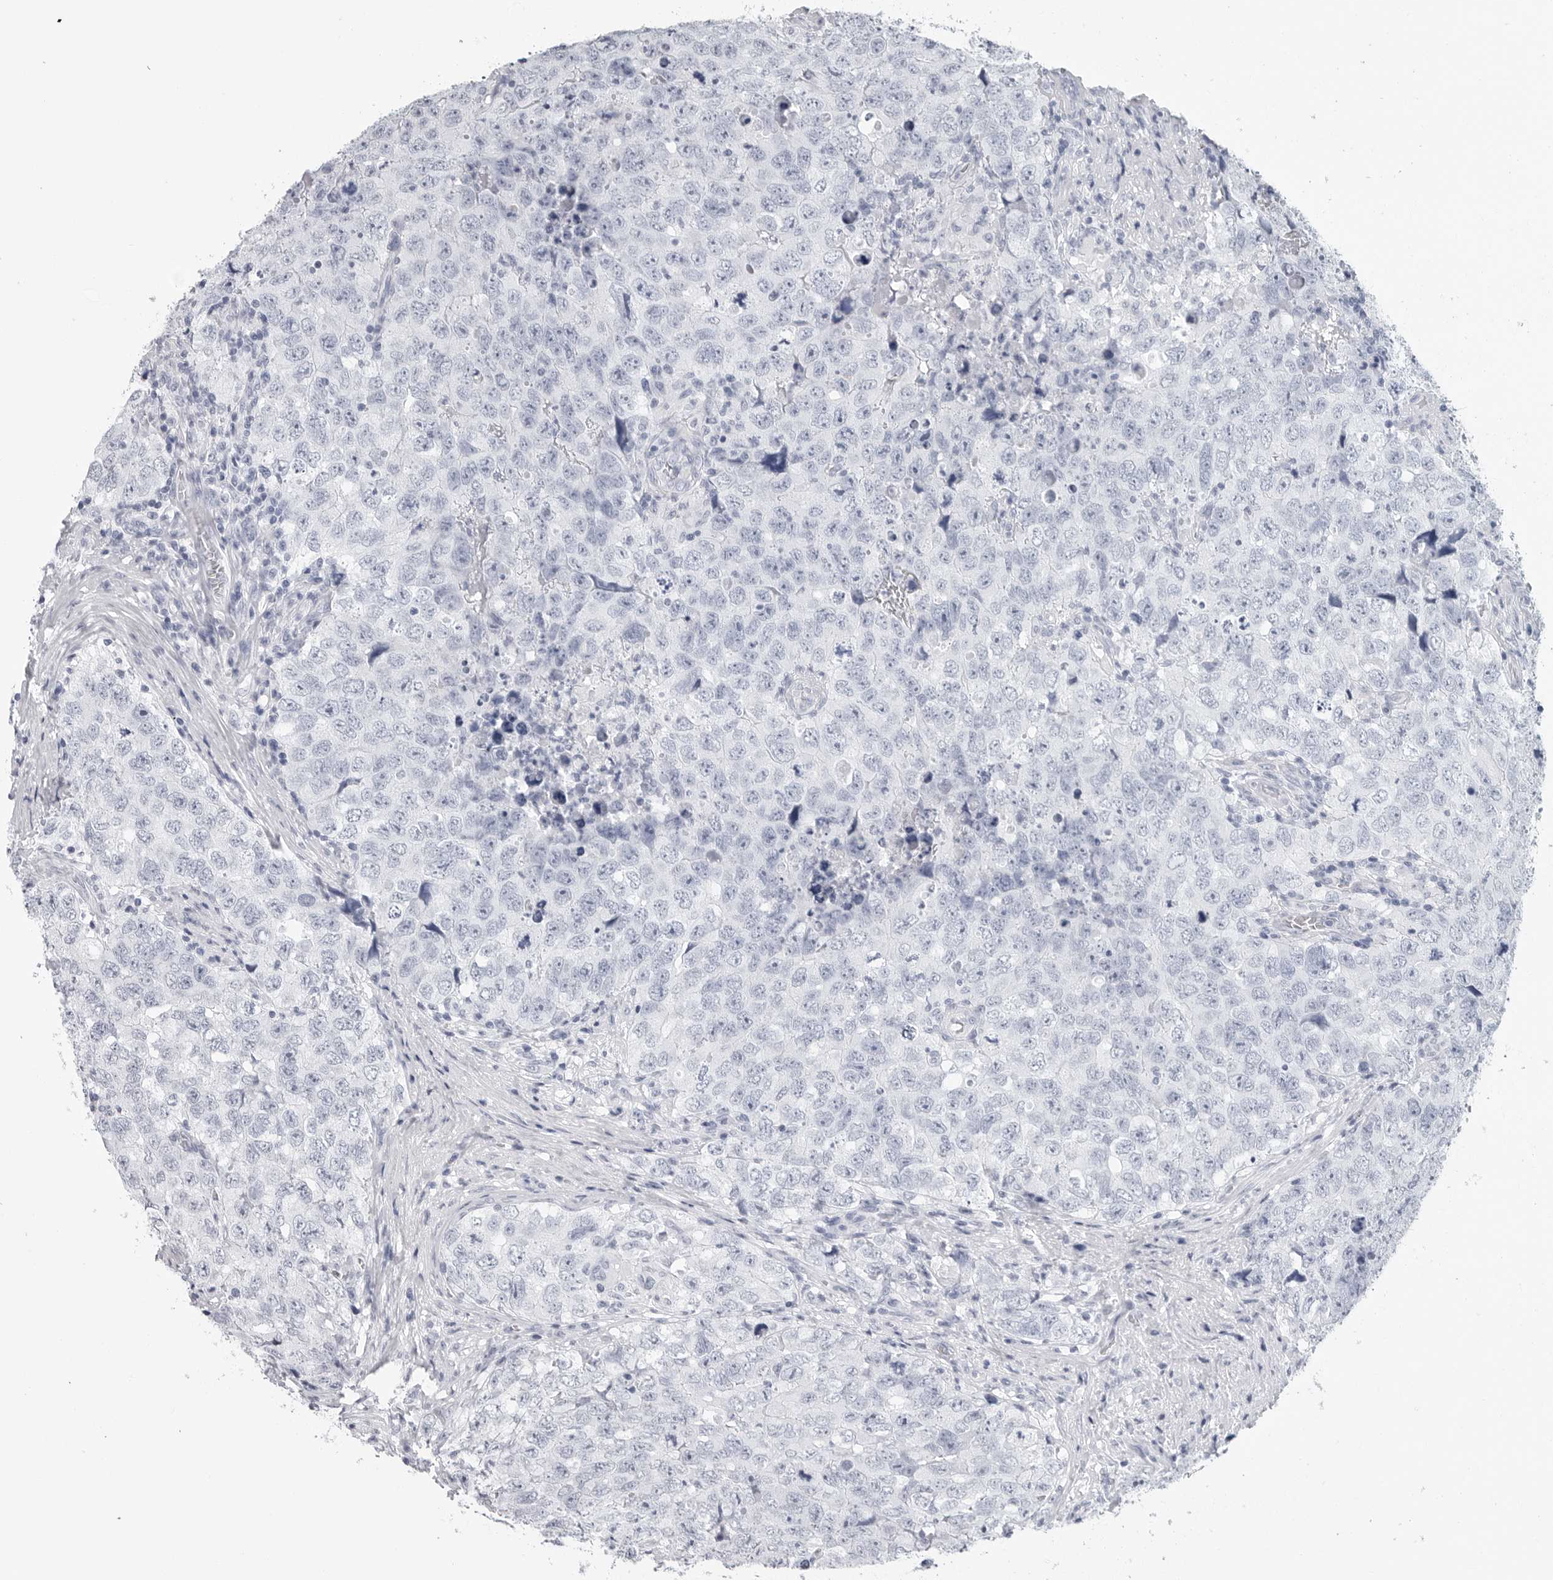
{"staining": {"intensity": "negative", "quantity": "none", "location": "none"}, "tissue": "testis cancer", "cell_type": "Tumor cells", "image_type": "cancer", "snomed": [{"axis": "morphology", "description": "Seminoma, NOS"}, {"axis": "morphology", "description": "Carcinoma, Embryonal, NOS"}, {"axis": "topography", "description": "Testis"}], "caption": "The image reveals no staining of tumor cells in testis cancer (seminoma).", "gene": "CSH1", "patient": {"sex": "male", "age": 43}}